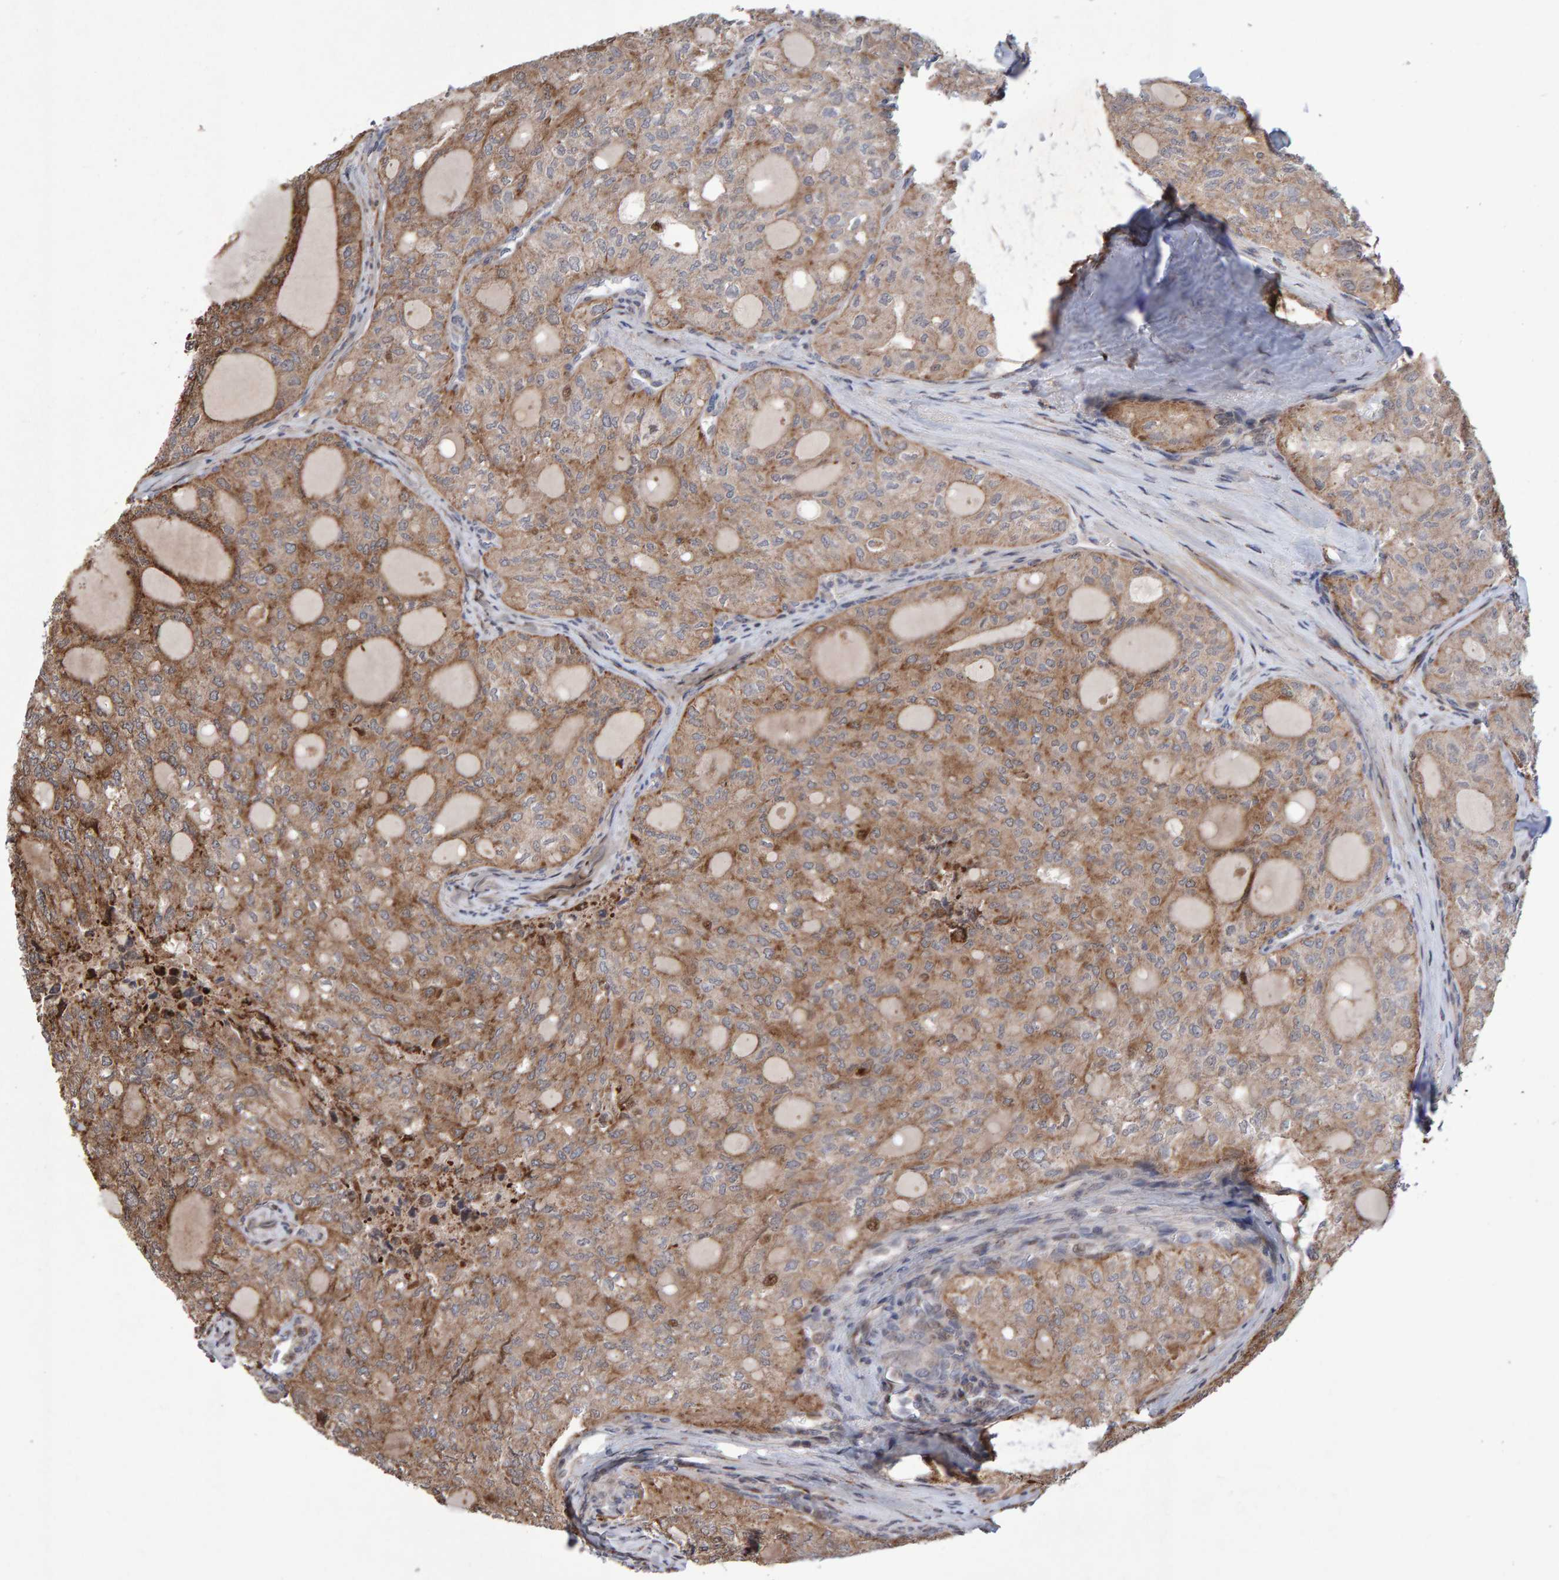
{"staining": {"intensity": "moderate", "quantity": ">75%", "location": "cytoplasmic/membranous"}, "tissue": "thyroid cancer", "cell_type": "Tumor cells", "image_type": "cancer", "snomed": [{"axis": "morphology", "description": "Follicular adenoma carcinoma, NOS"}, {"axis": "topography", "description": "Thyroid gland"}], "caption": "This micrograph demonstrates immunohistochemistry (IHC) staining of human thyroid cancer (follicular adenoma carcinoma), with medium moderate cytoplasmic/membranous positivity in approximately >75% of tumor cells.", "gene": "PECR", "patient": {"sex": "male", "age": 75}}